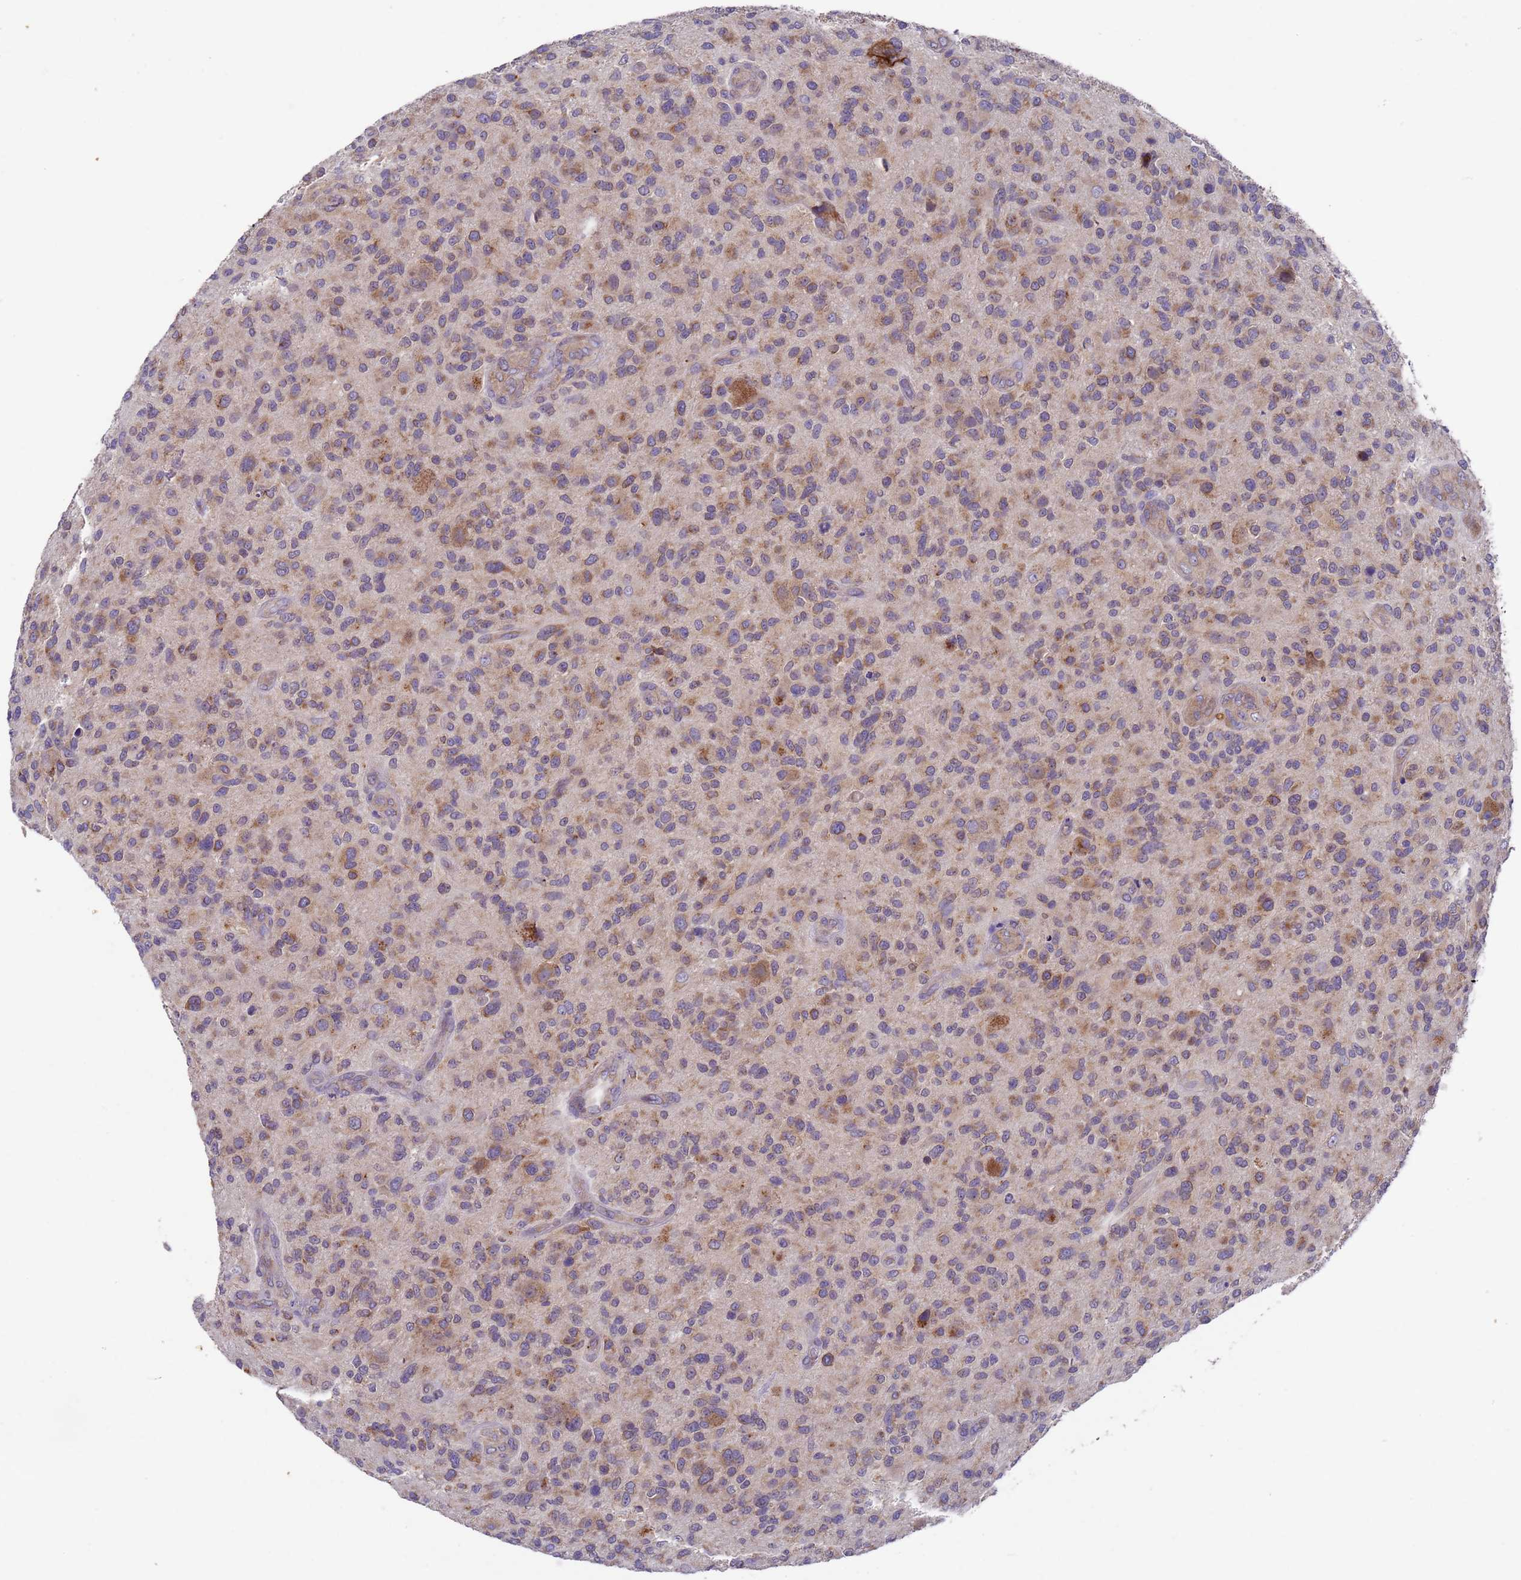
{"staining": {"intensity": "moderate", "quantity": ">75%", "location": "cytoplasmic/membranous"}, "tissue": "glioma", "cell_type": "Tumor cells", "image_type": "cancer", "snomed": [{"axis": "morphology", "description": "Glioma, malignant, High grade"}, {"axis": "topography", "description": "Brain"}], "caption": "Glioma was stained to show a protein in brown. There is medium levels of moderate cytoplasmic/membranous staining in approximately >75% of tumor cells.", "gene": "DCAF12L2", "patient": {"sex": "male", "age": 47}}